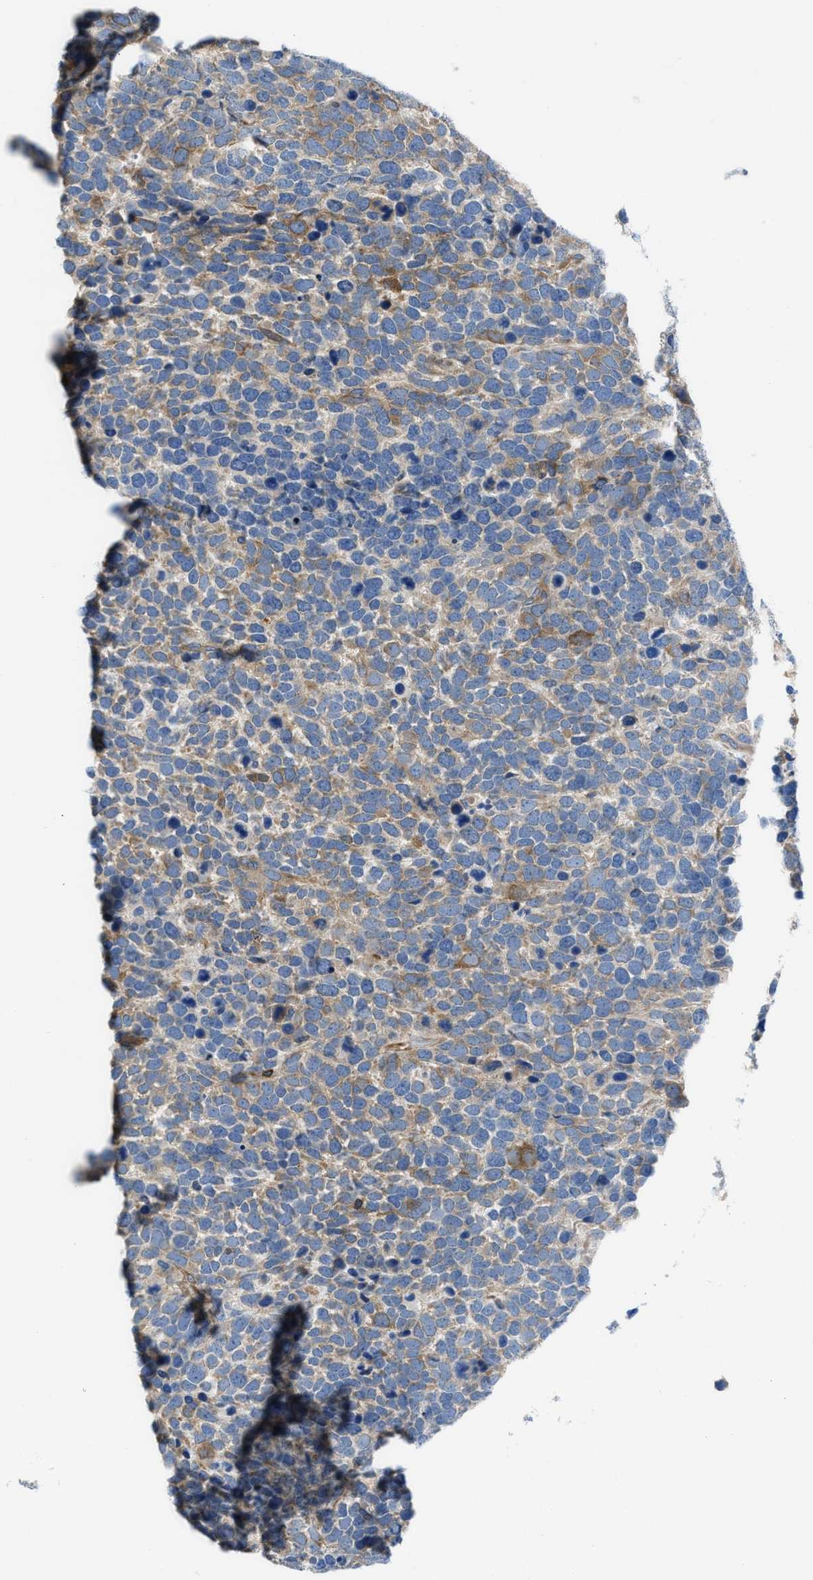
{"staining": {"intensity": "moderate", "quantity": "25%-75%", "location": "cytoplasmic/membranous"}, "tissue": "urothelial cancer", "cell_type": "Tumor cells", "image_type": "cancer", "snomed": [{"axis": "morphology", "description": "Urothelial carcinoma, High grade"}, {"axis": "topography", "description": "Urinary bladder"}], "caption": "Immunohistochemical staining of human urothelial cancer demonstrates moderate cytoplasmic/membranous protein expression in approximately 25%-75% of tumor cells.", "gene": "CHKB", "patient": {"sex": "female", "age": 82}}